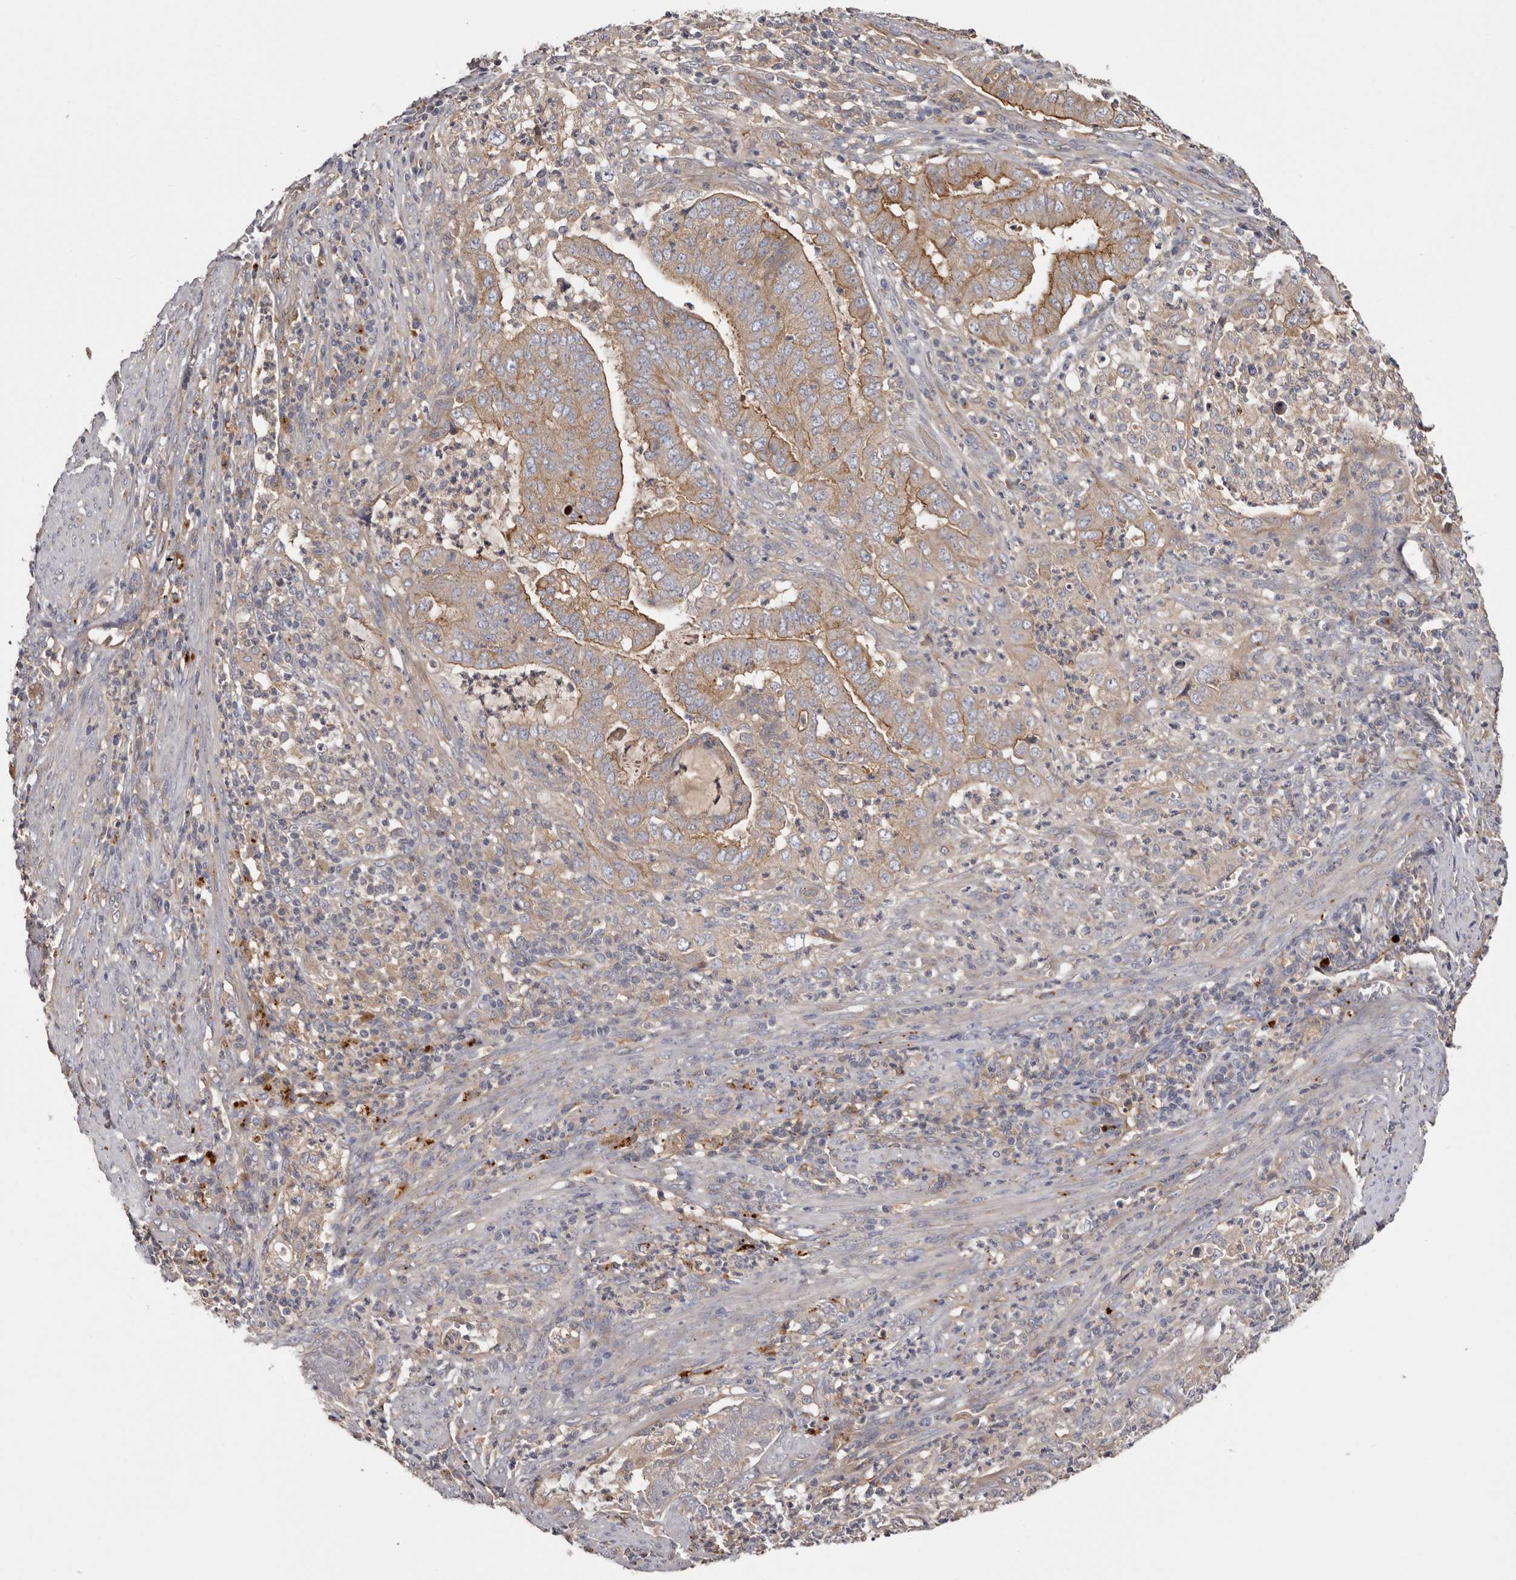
{"staining": {"intensity": "moderate", "quantity": "25%-75%", "location": "cytoplasmic/membranous"}, "tissue": "endometrial cancer", "cell_type": "Tumor cells", "image_type": "cancer", "snomed": [{"axis": "morphology", "description": "Adenocarcinoma, NOS"}, {"axis": "topography", "description": "Endometrium"}], "caption": "Immunohistochemistry (IHC) staining of endometrial cancer (adenocarcinoma), which shows medium levels of moderate cytoplasmic/membranous expression in approximately 25%-75% of tumor cells indicating moderate cytoplasmic/membranous protein expression. The staining was performed using DAB (3,3'-diaminobenzidine) (brown) for protein detection and nuclei were counterstained in hematoxylin (blue).", "gene": "INKA2", "patient": {"sex": "female", "age": 51}}